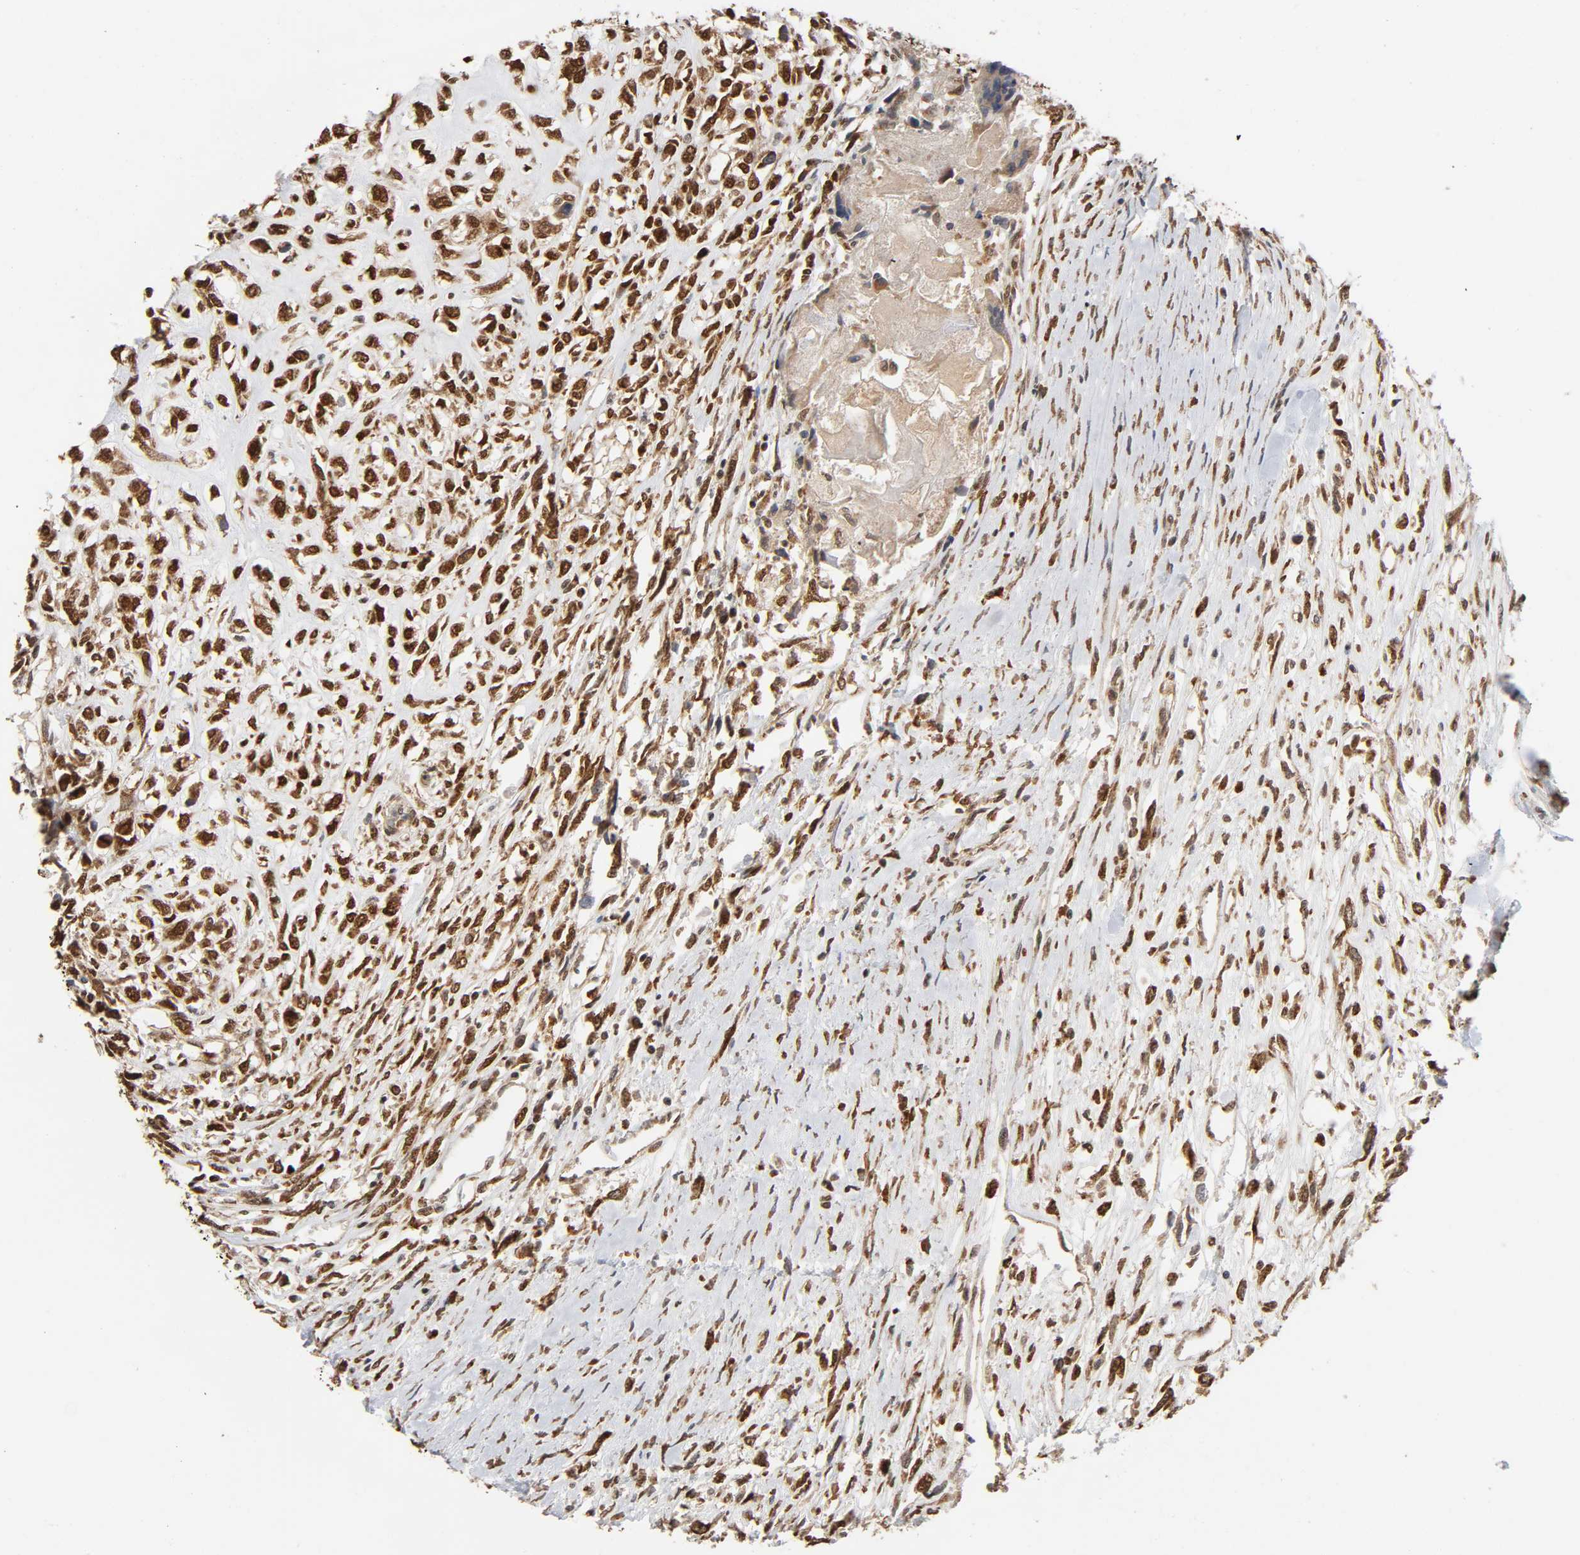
{"staining": {"intensity": "strong", "quantity": ">75%", "location": "nuclear"}, "tissue": "head and neck cancer", "cell_type": "Tumor cells", "image_type": "cancer", "snomed": [{"axis": "morphology", "description": "Necrosis, NOS"}, {"axis": "morphology", "description": "Neoplasm, malignant, NOS"}, {"axis": "topography", "description": "Salivary gland"}, {"axis": "topography", "description": "Head-Neck"}], "caption": "Head and neck malignant neoplasm stained with immunohistochemistry (IHC) shows strong nuclear staining in about >75% of tumor cells. (Brightfield microscopy of DAB IHC at high magnification).", "gene": "ZNF384", "patient": {"sex": "male", "age": 43}}